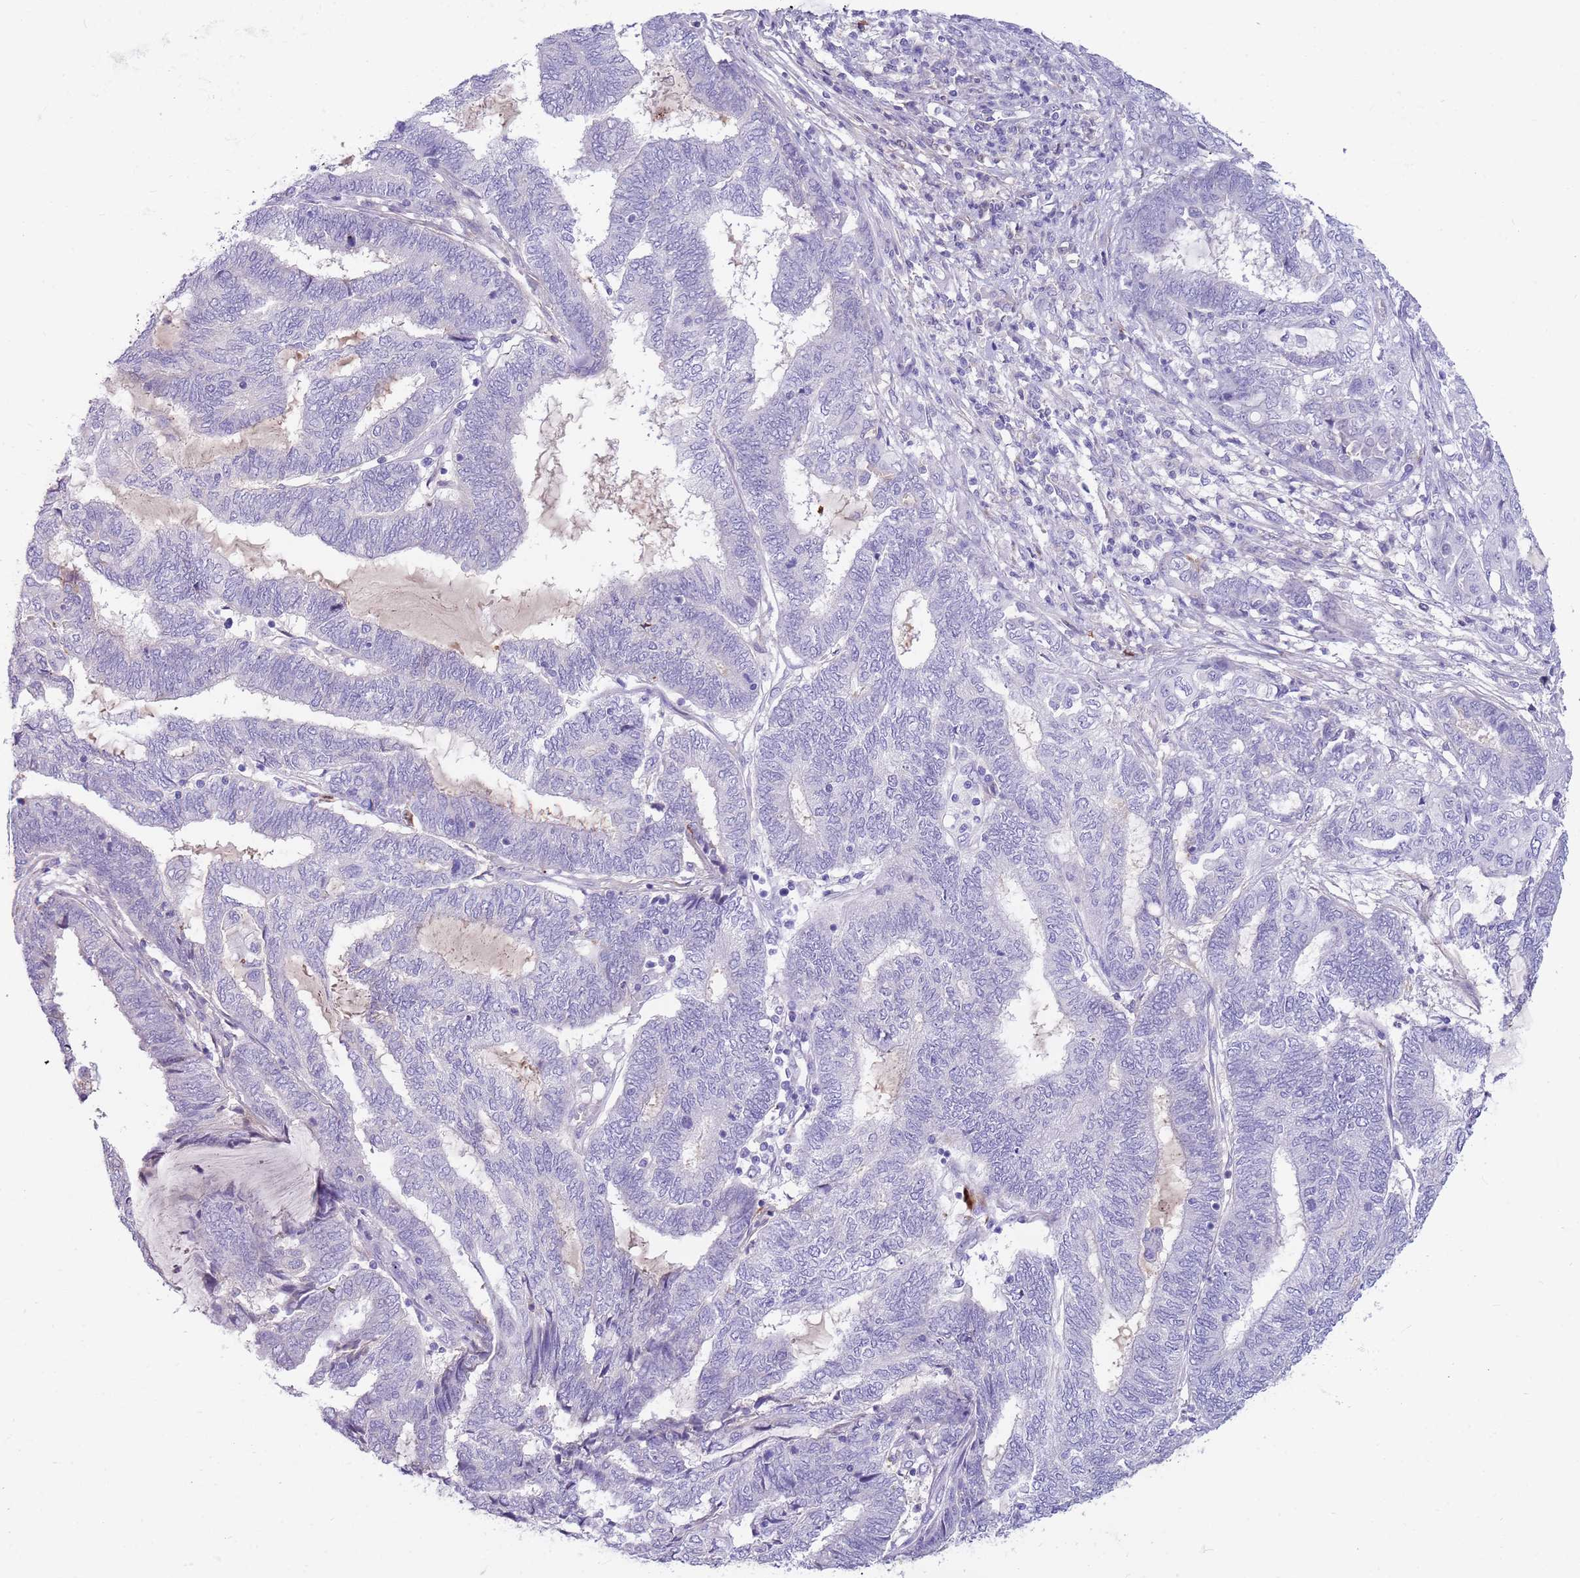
{"staining": {"intensity": "negative", "quantity": "none", "location": "none"}, "tissue": "endometrial cancer", "cell_type": "Tumor cells", "image_type": "cancer", "snomed": [{"axis": "morphology", "description": "Adenocarcinoma, NOS"}, {"axis": "topography", "description": "Uterus"}, {"axis": "topography", "description": "Endometrium"}], "caption": "Photomicrograph shows no protein expression in tumor cells of endometrial adenocarcinoma tissue.", "gene": "LEPROTL1", "patient": {"sex": "female", "age": 70}}